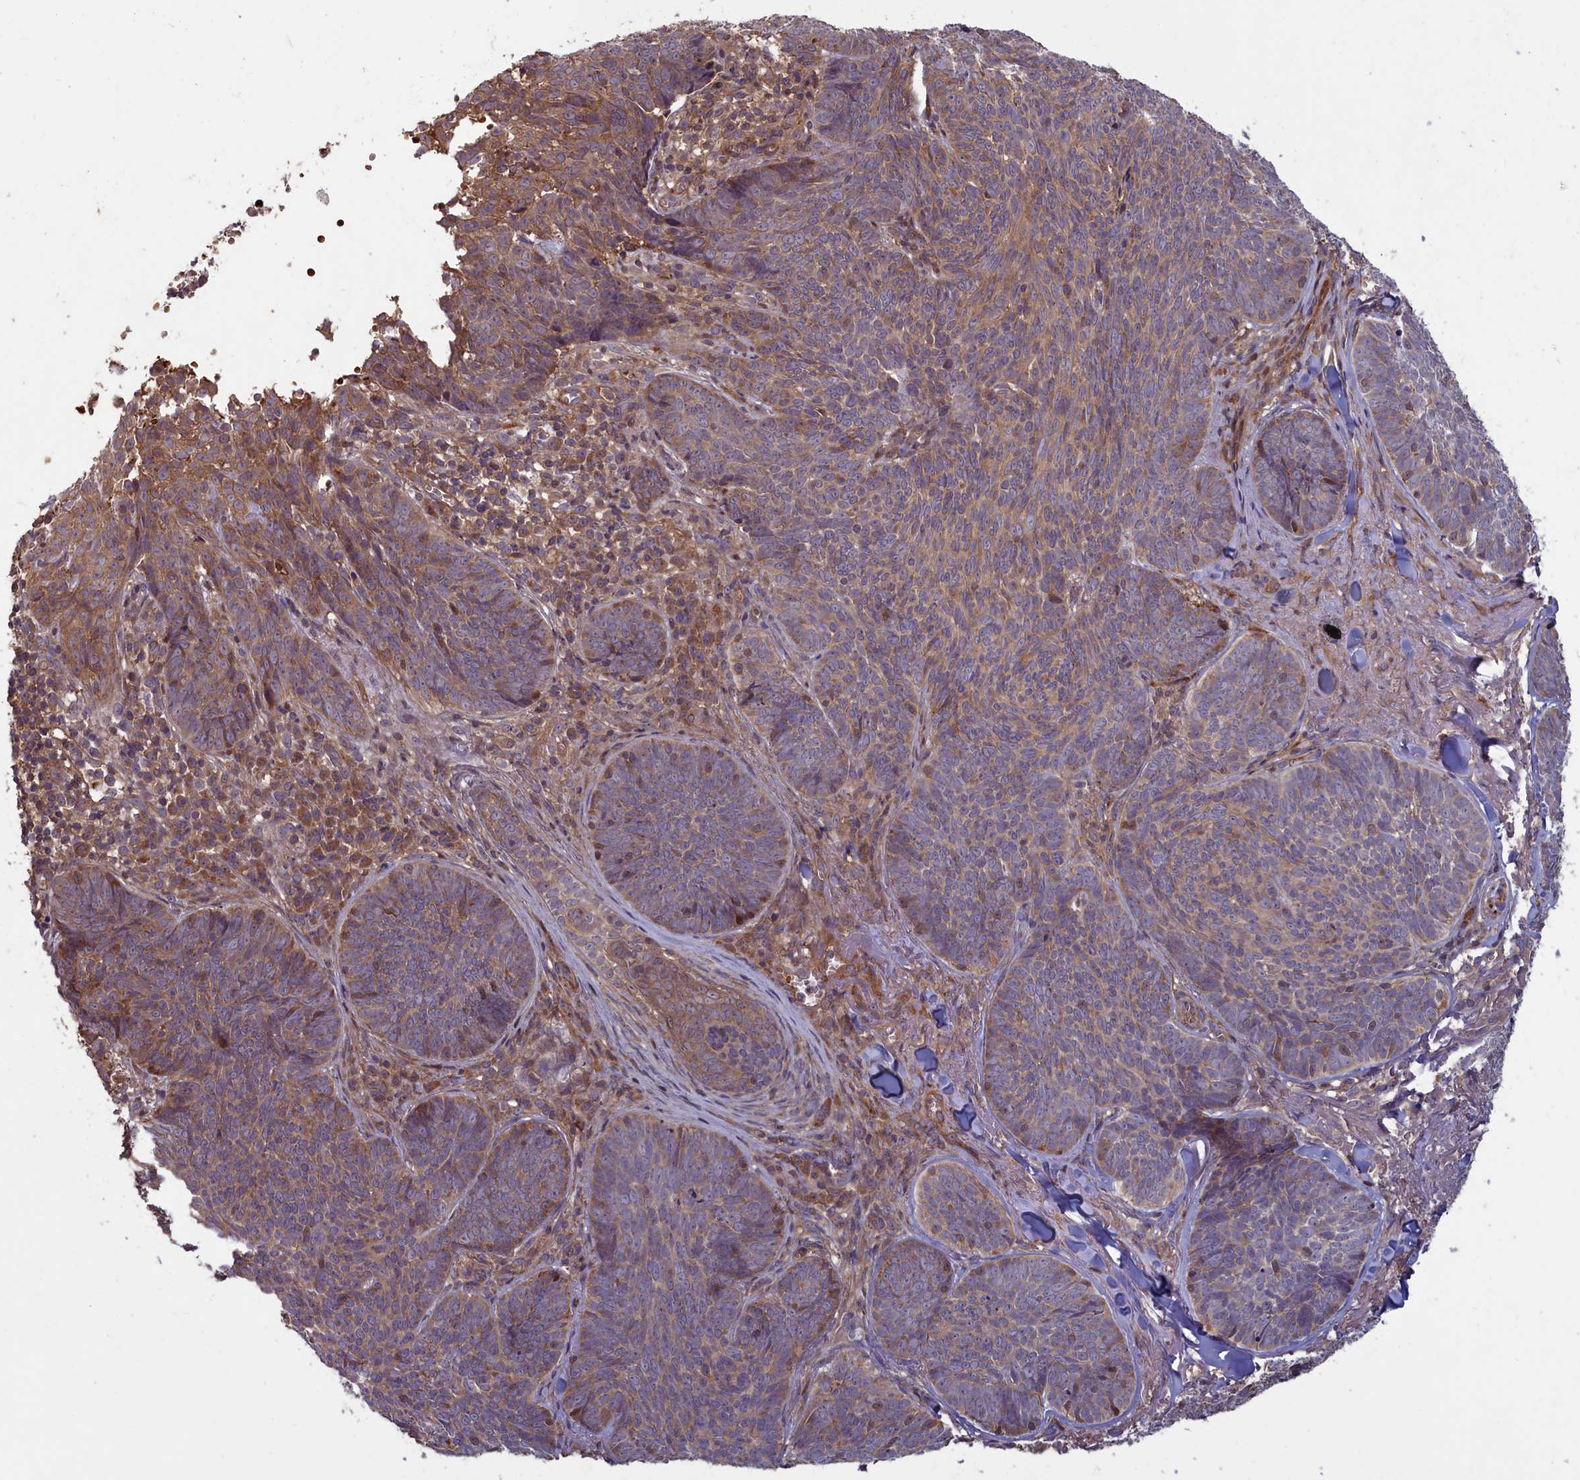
{"staining": {"intensity": "weak", "quantity": "25%-75%", "location": "cytoplasmic/membranous"}, "tissue": "skin cancer", "cell_type": "Tumor cells", "image_type": "cancer", "snomed": [{"axis": "morphology", "description": "Basal cell carcinoma"}, {"axis": "topography", "description": "Skin"}], "caption": "The immunohistochemical stain labels weak cytoplasmic/membranous positivity in tumor cells of basal cell carcinoma (skin) tissue.", "gene": "CIAO2B", "patient": {"sex": "female", "age": 74}}